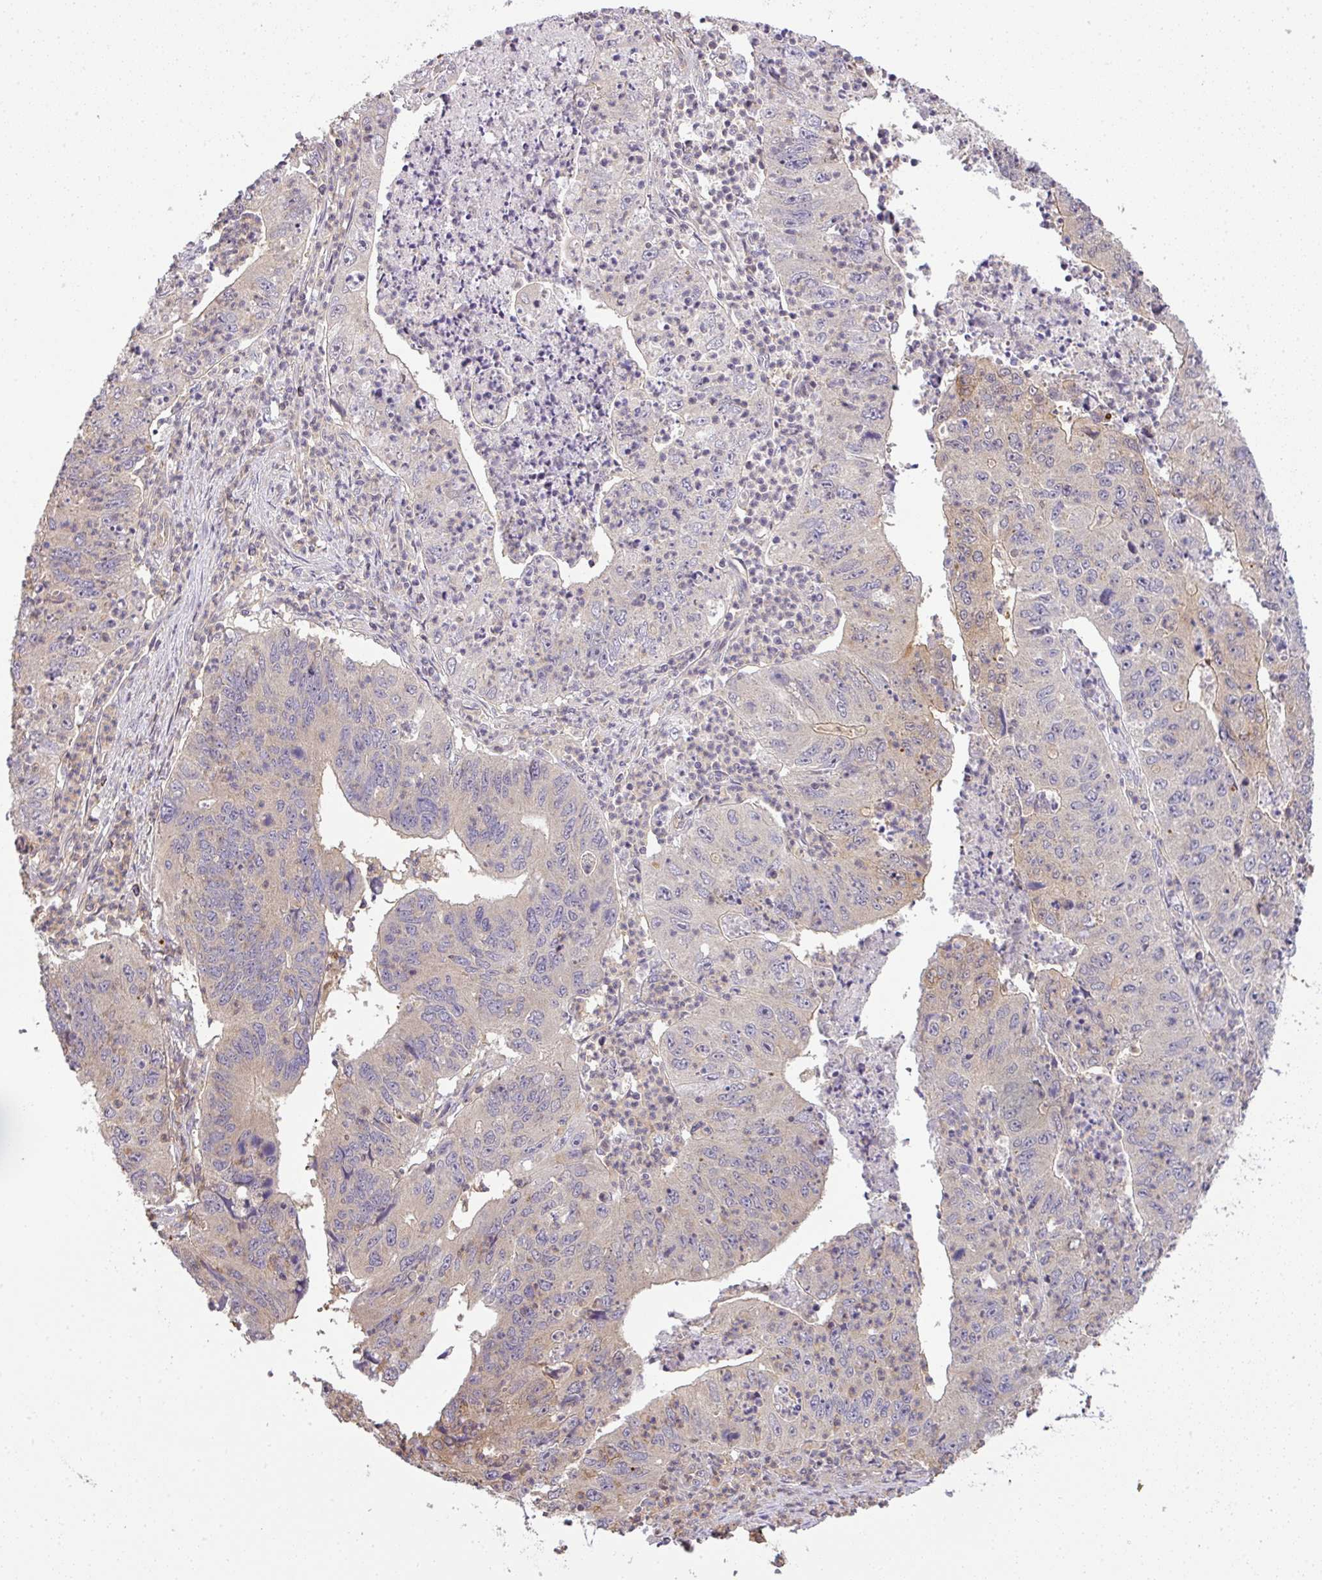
{"staining": {"intensity": "weak", "quantity": "<25%", "location": "cytoplasmic/membranous"}, "tissue": "stomach cancer", "cell_type": "Tumor cells", "image_type": "cancer", "snomed": [{"axis": "morphology", "description": "Adenocarcinoma, NOS"}, {"axis": "topography", "description": "Stomach"}], "caption": "Stomach cancer stained for a protein using immunohistochemistry (IHC) displays no staining tumor cells.", "gene": "TCL1B", "patient": {"sex": "male", "age": 59}}